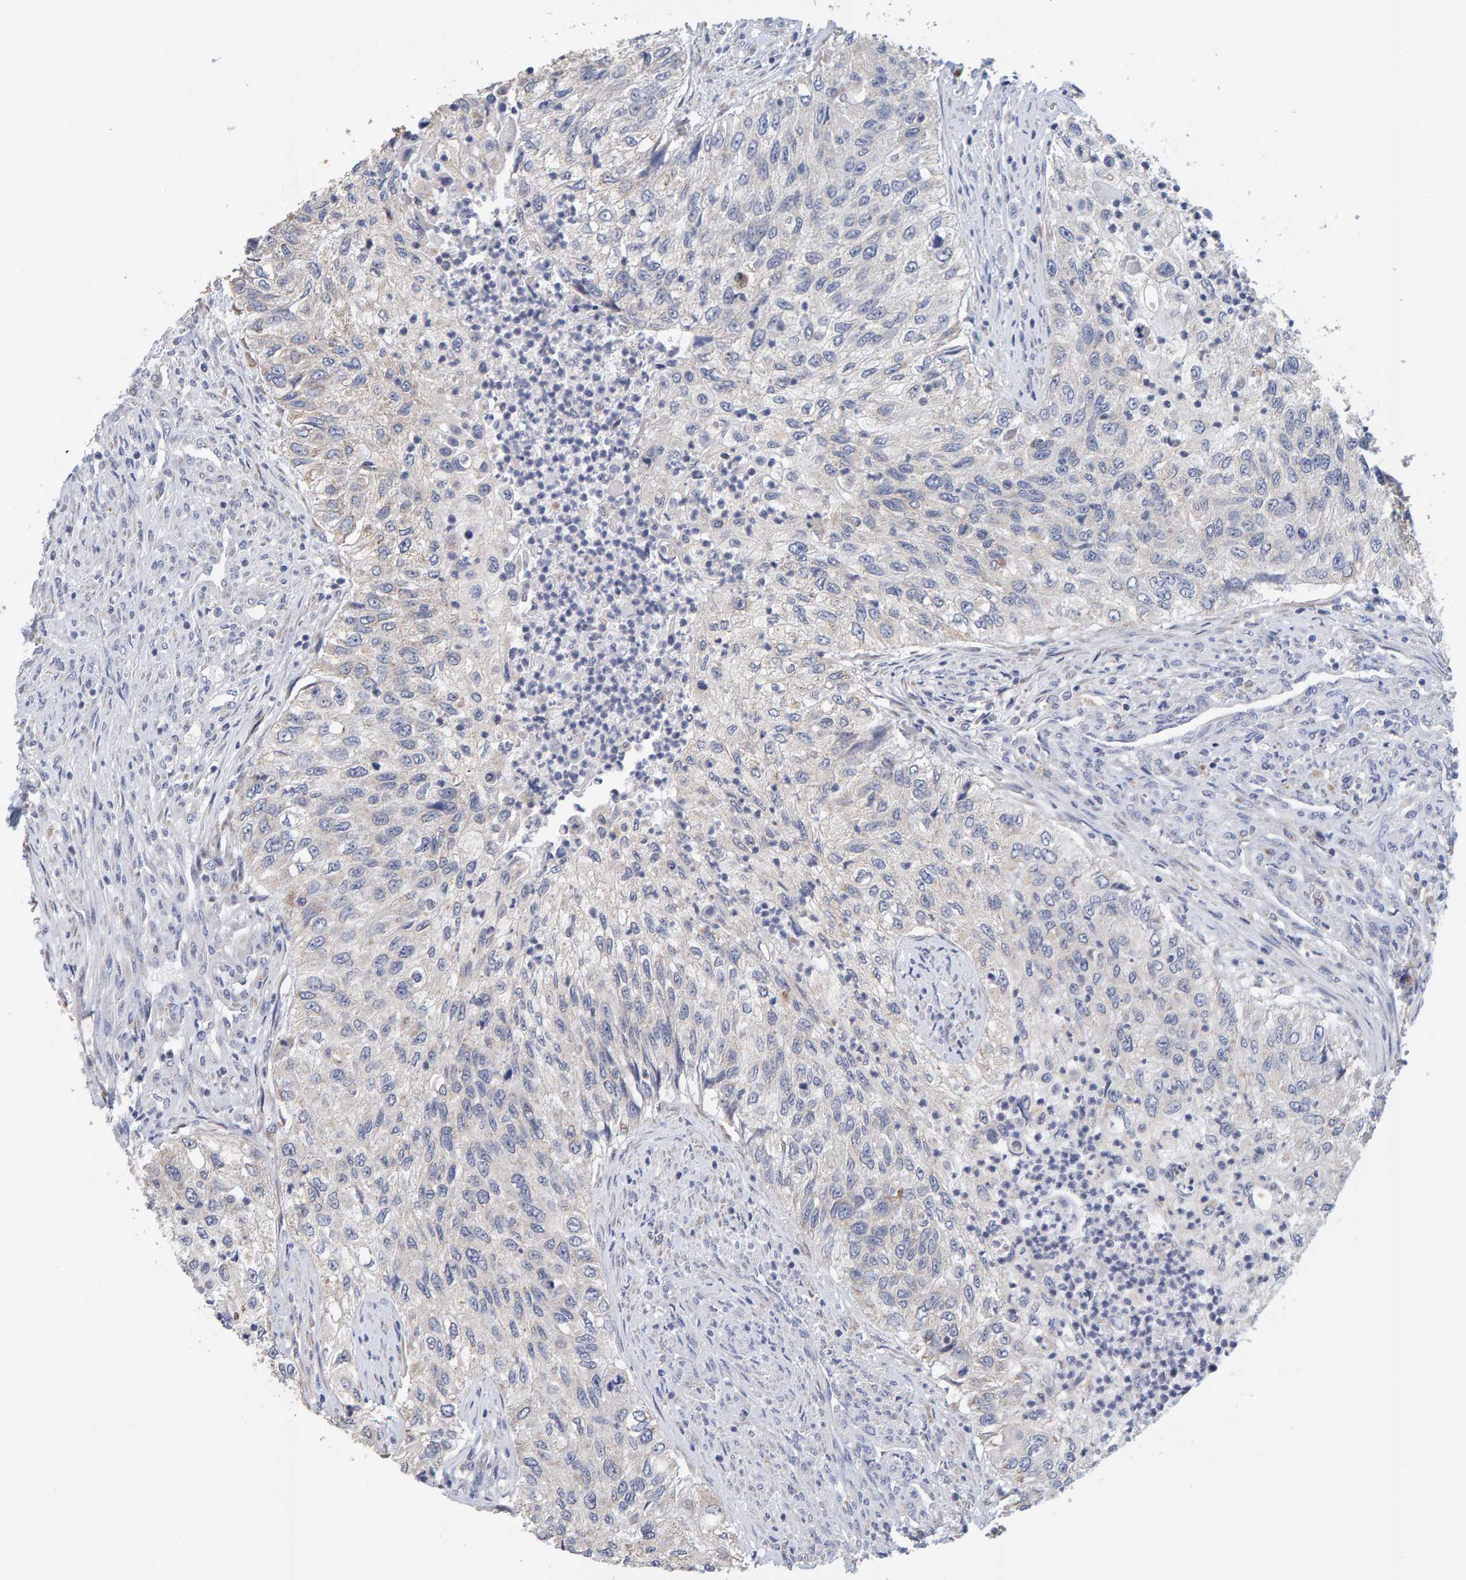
{"staining": {"intensity": "negative", "quantity": "none", "location": "none"}, "tissue": "urothelial cancer", "cell_type": "Tumor cells", "image_type": "cancer", "snomed": [{"axis": "morphology", "description": "Urothelial carcinoma, High grade"}, {"axis": "topography", "description": "Urinary bladder"}], "caption": "This is a histopathology image of IHC staining of urothelial carcinoma (high-grade), which shows no expression in tumor cells.", "gene": "SGPL1", "patient": {"sex": "female", "age": 60}}